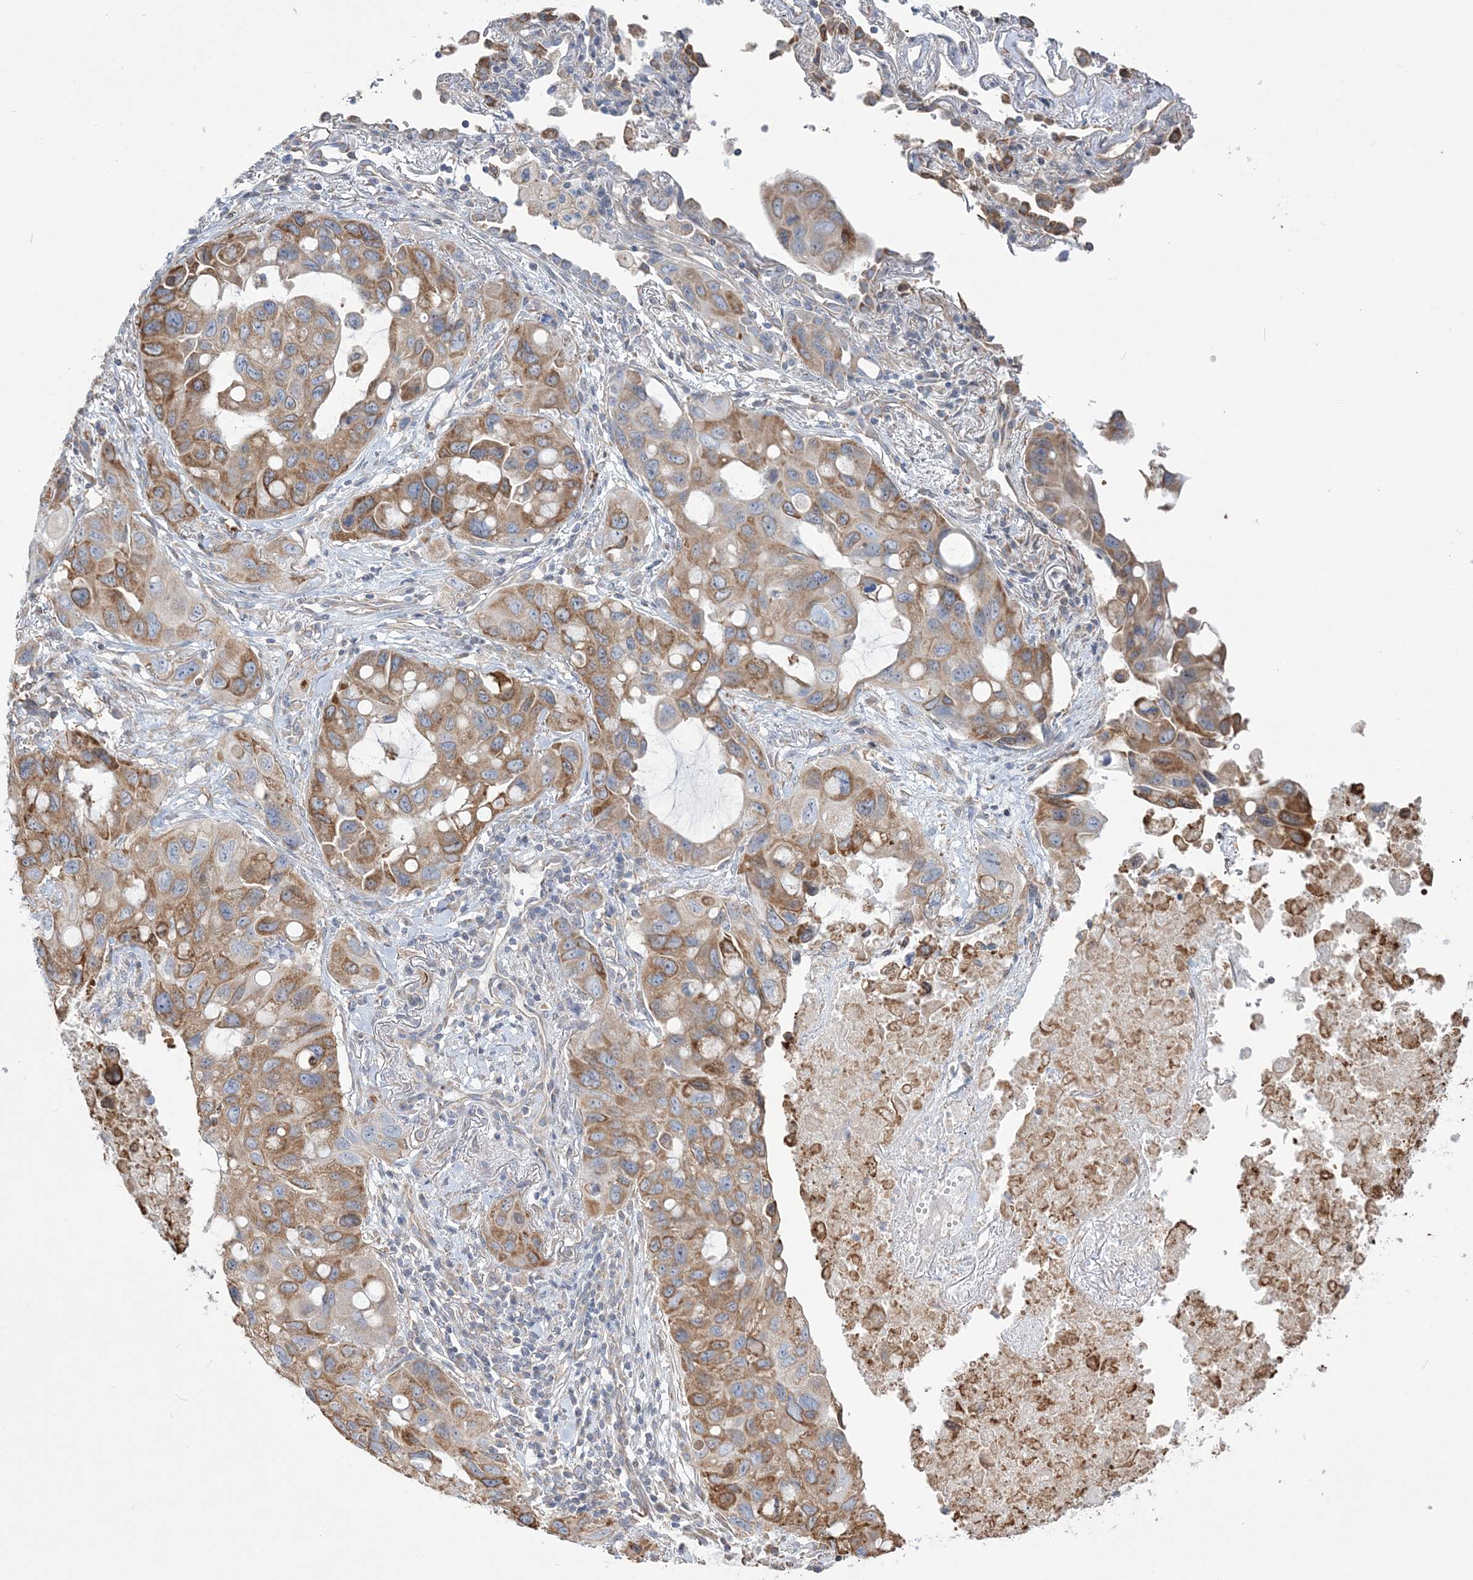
{"staining": {"intensity": "moderate", "quantity": ">75%", "location": "cytoplasmic/membranous"}, "tissue": "lung cancer", "cell_type": "Tumor cells", "image_type": "cancer", "snomed": [{"axis": "morphology", "description": "Squamous cell carcinoma, NOS"}, {"axis": "topography", "description": "Lung"}], "caption": "DAB immunohistochemical staining of human lung cancer displays moderate cytoplasmic/membranous protein positivity in approximately >75% of tumor cells.", "gene": "ZNF821", "patient": {"sex": "female", "age": 73}}